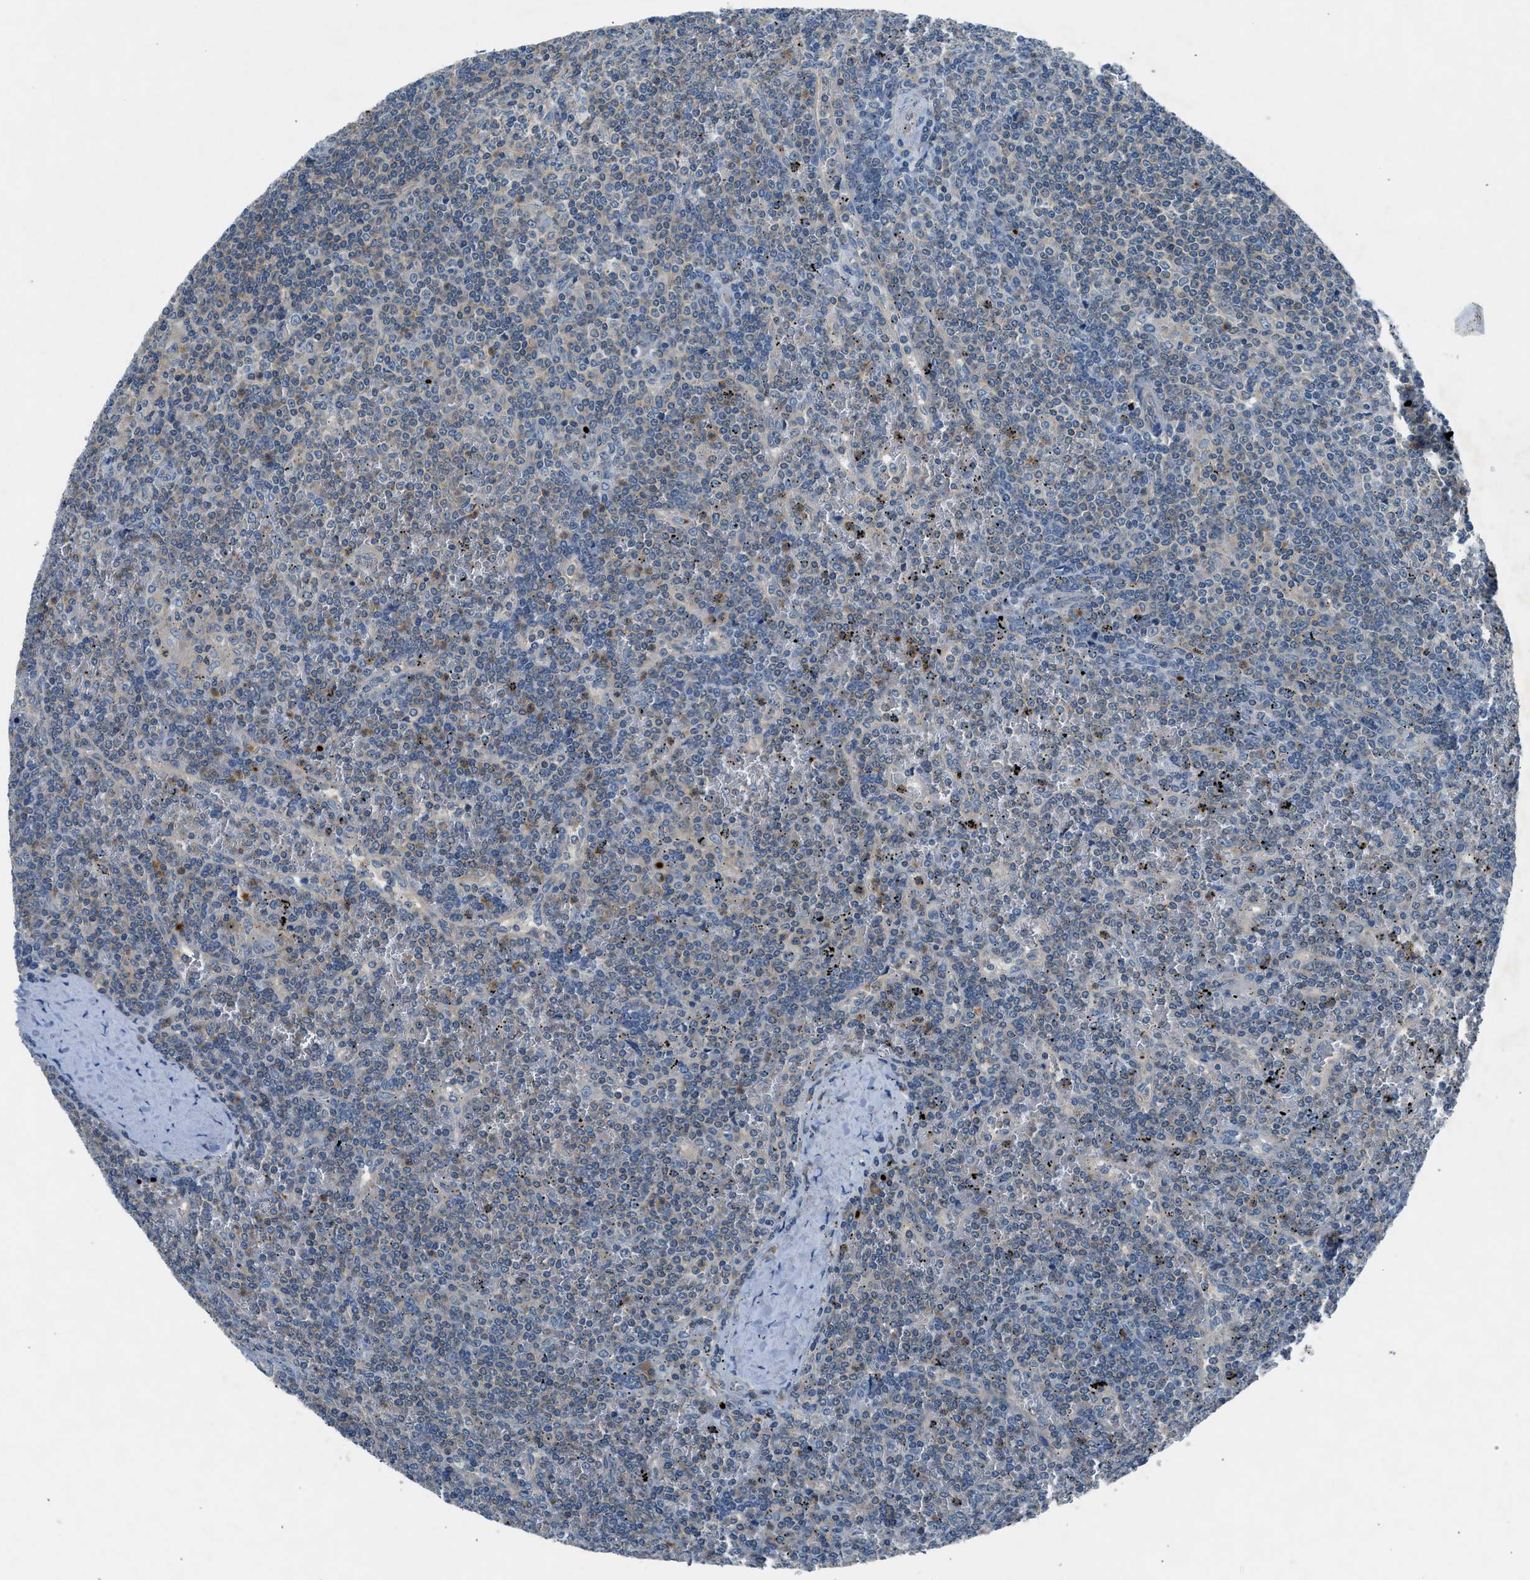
{"staining": {"intensity": "weak", "quantity": "<25%", "location": "cytoplasmic/membranous"}, "tissue": "lymphoma", "cell_type": "Tumor cells", "image_type": "cancer", "snomed": [{"axis": "morphology", "description": "Malignant lymphoma, non-Hodgkin's type, Low grade"}, {"axis": "topography", "description": "Spleen"}], "caption": "Immunohistochemical staining of human low-grade malignant lymphoma, non-Hodgkin's type displays no significant expression in tumor cells.", "gene": "BMP1", "patient": {"sex": "female", "age": 19}}